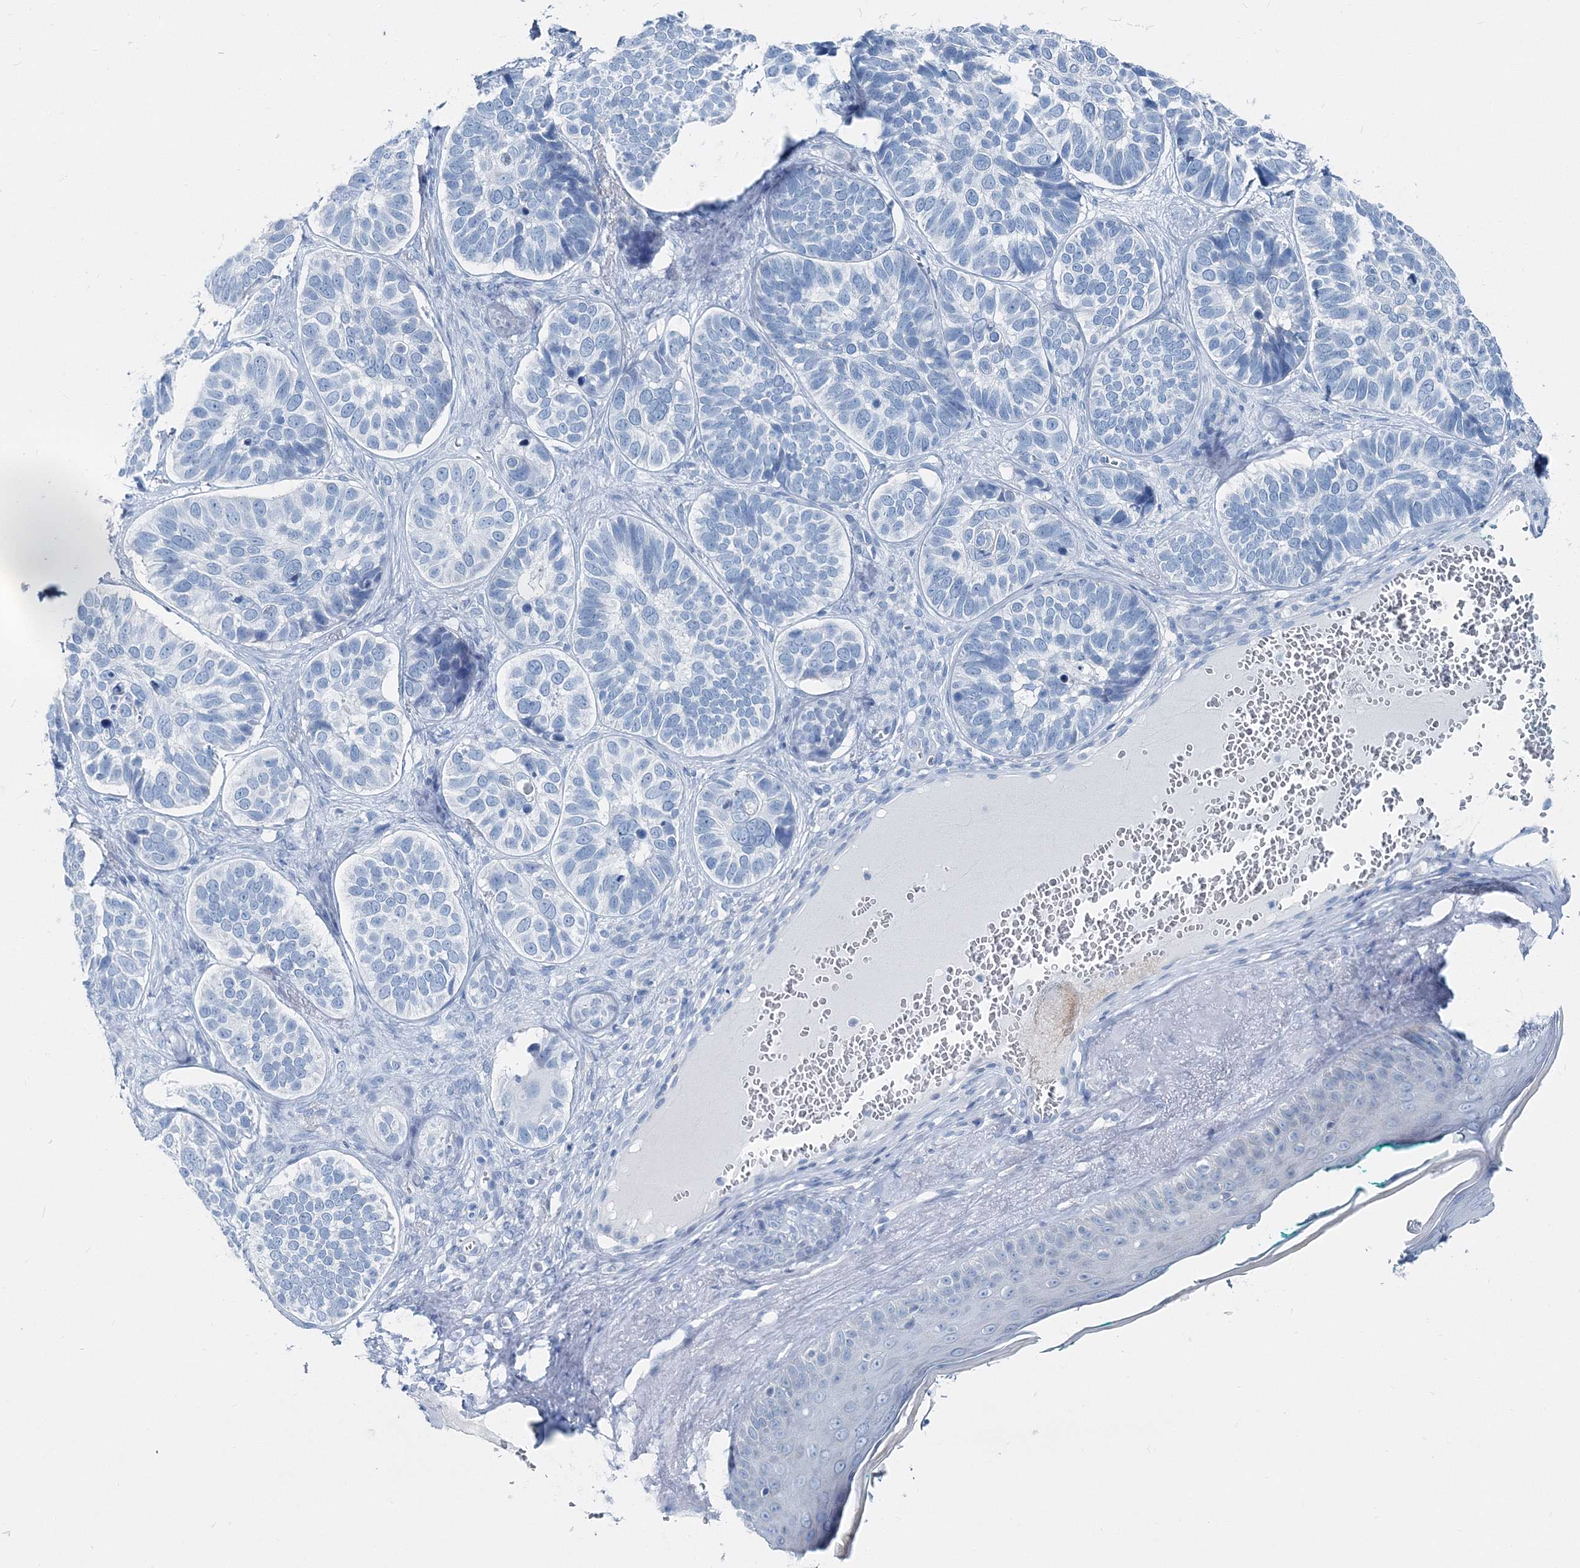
{"staining": {"intensity": "negative", "quantity": "none", "location": "none"}, "tissue": "skin cancer", "cell_type": "Tumor cells", "image_type": "cancer", "snomed": [{"axis": "morphology", "description": "Basal cell carcinoma"}, {"axis": "topography", "description": "Skin"}], "caption": "Protein analysis of skin basal cell carcinoma exhibits no significant expression in tumor cells. Brightfield microscopy of immunohistochemistry (IHC) stained with DAB (brown) and hematoxylin (blue), captured at high magnification.", "gene": "GABARAPL2", "patient": {"sex": "male", "age": 62}}